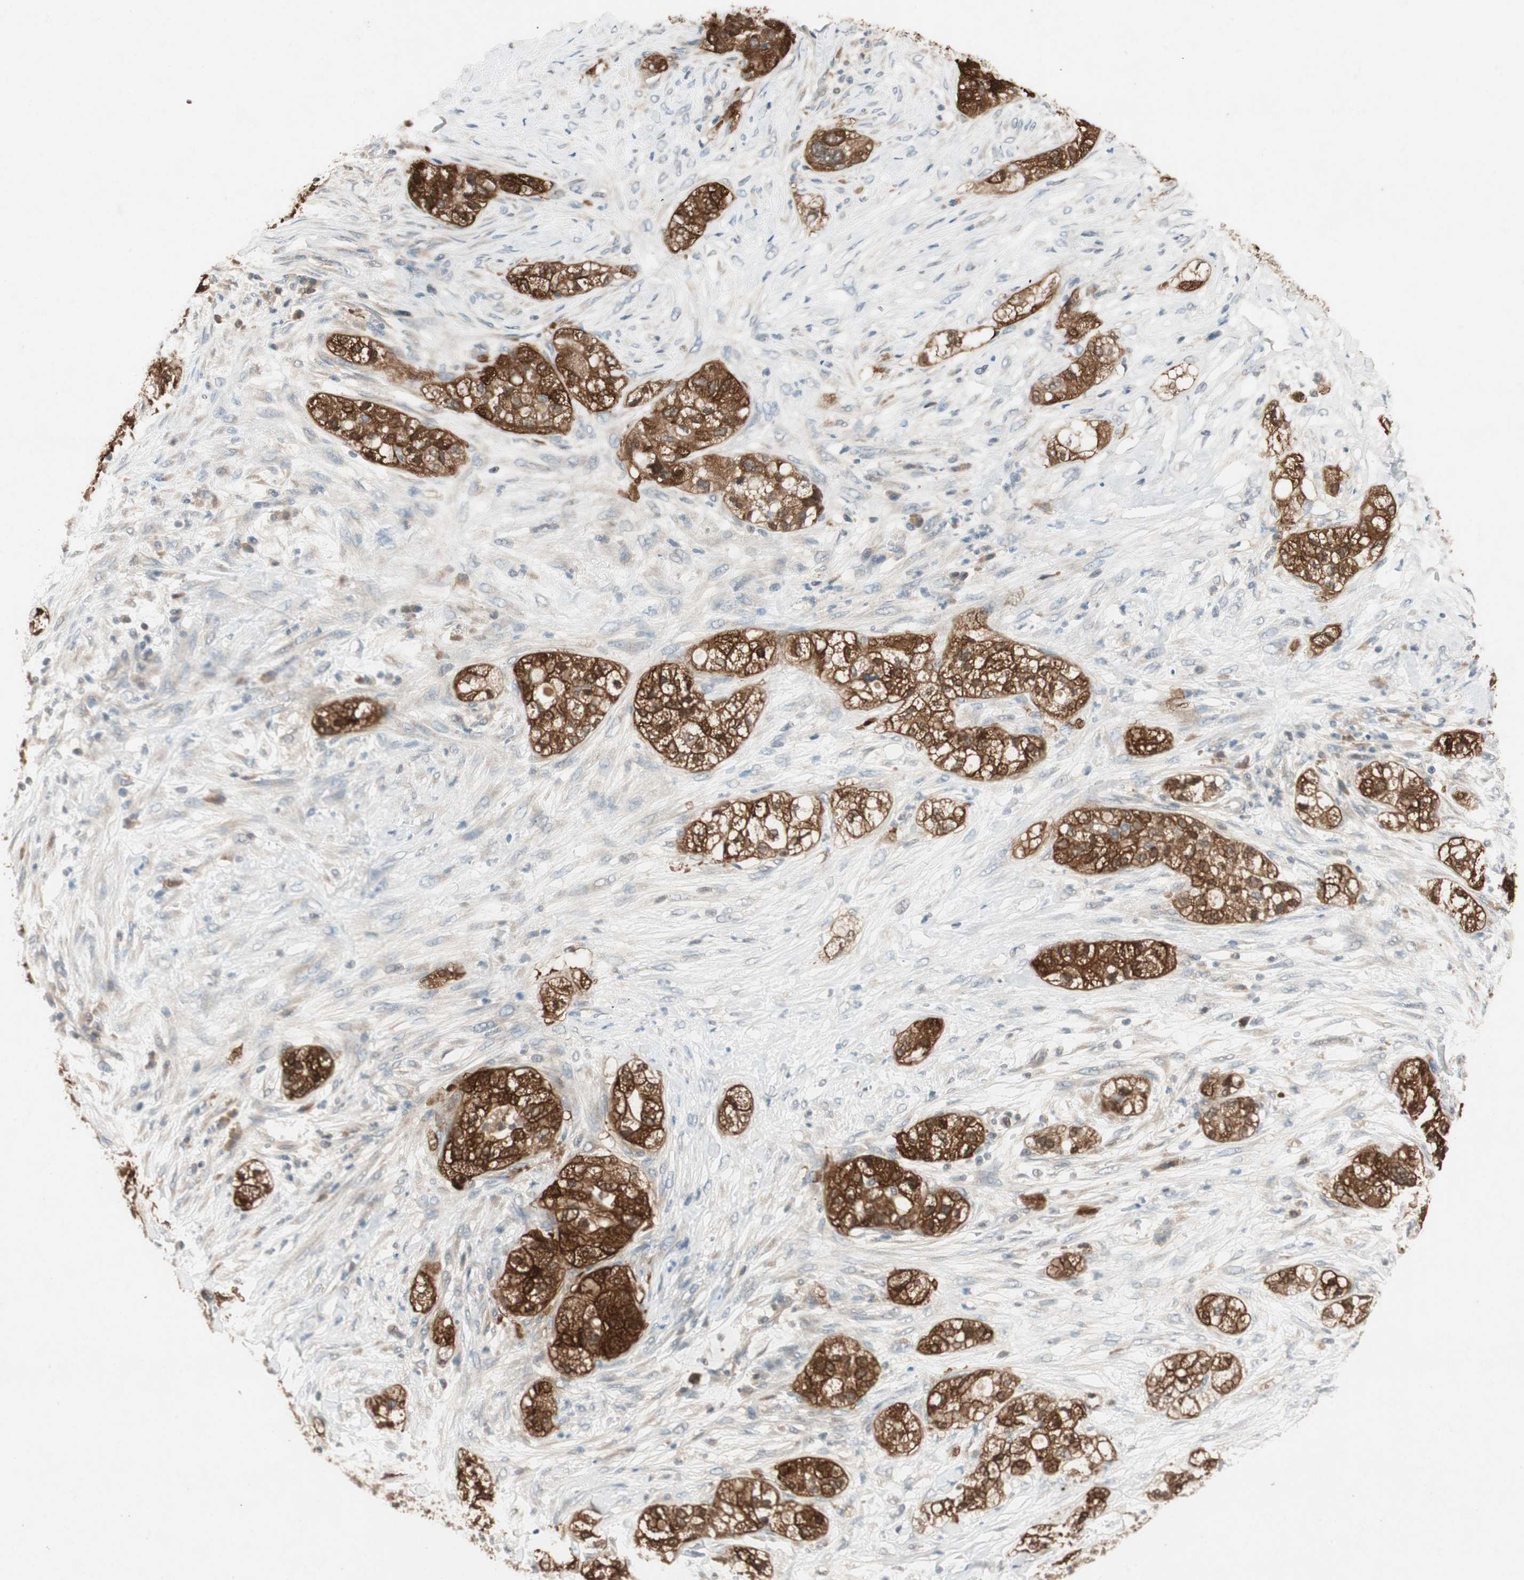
{"staining": {"intensity": "strong", "quantity": ">75%", "location": "cytoplasmic/membranous,nuclear"}, "tissue": "pancreatic cancer", "cell_type": "Tumor cells", "image_type": "cancer", "snomed": [{"axis": "morphology", "description": "Adenocarcinoma, NOS"}, {"axis": "topography", "description": "Pancreas"}], "caption": "Protein staining of pancreatic cancer tissue demonstrates strong cytoplasmic/membranous and nuclear expression in approximately >75% of tumor cells.", "gene": "SERPINB5", "patient": {"sex": "female", "age": 78}}